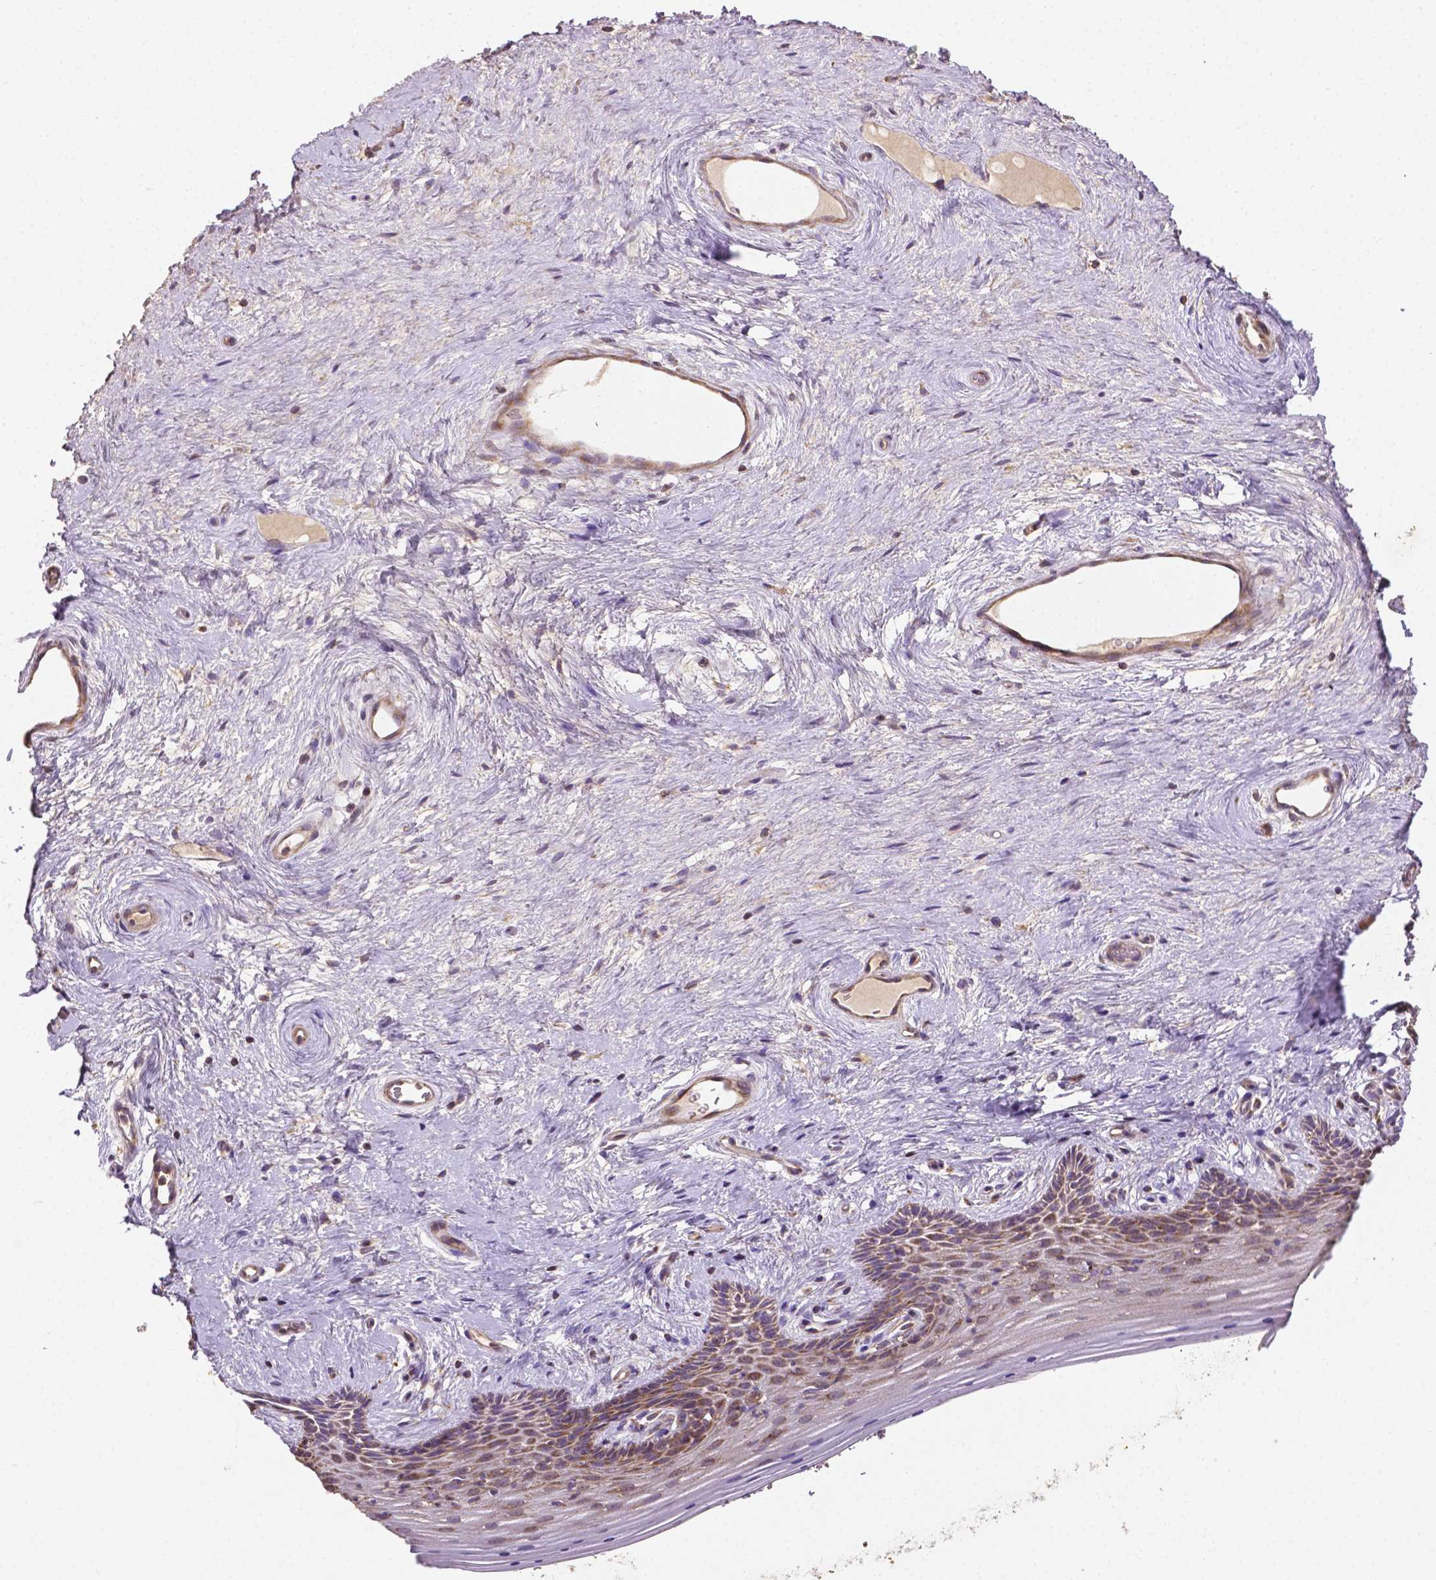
{"staining": {"intensity": "strong", "quantity": "25%-75%", "location": "cytoplasmic/membranous"}, "tissue": "vagina", "cell_type": "Squamous epithelial cells", "image_type": "normal", "snomed": [{"axis": "morphology", "description": "Normal tissue, NOS"}, {"axis": "topography", "description": "Vagina"}], "caption": "Protein staining by IHC demonstrates strong cytoplasmic/membranous positivity in approximately 25%-75% of squamous epithelial cells in normal vagina.", "gene": "LRR1", "patient": {"sex": "female", "age": 45}}